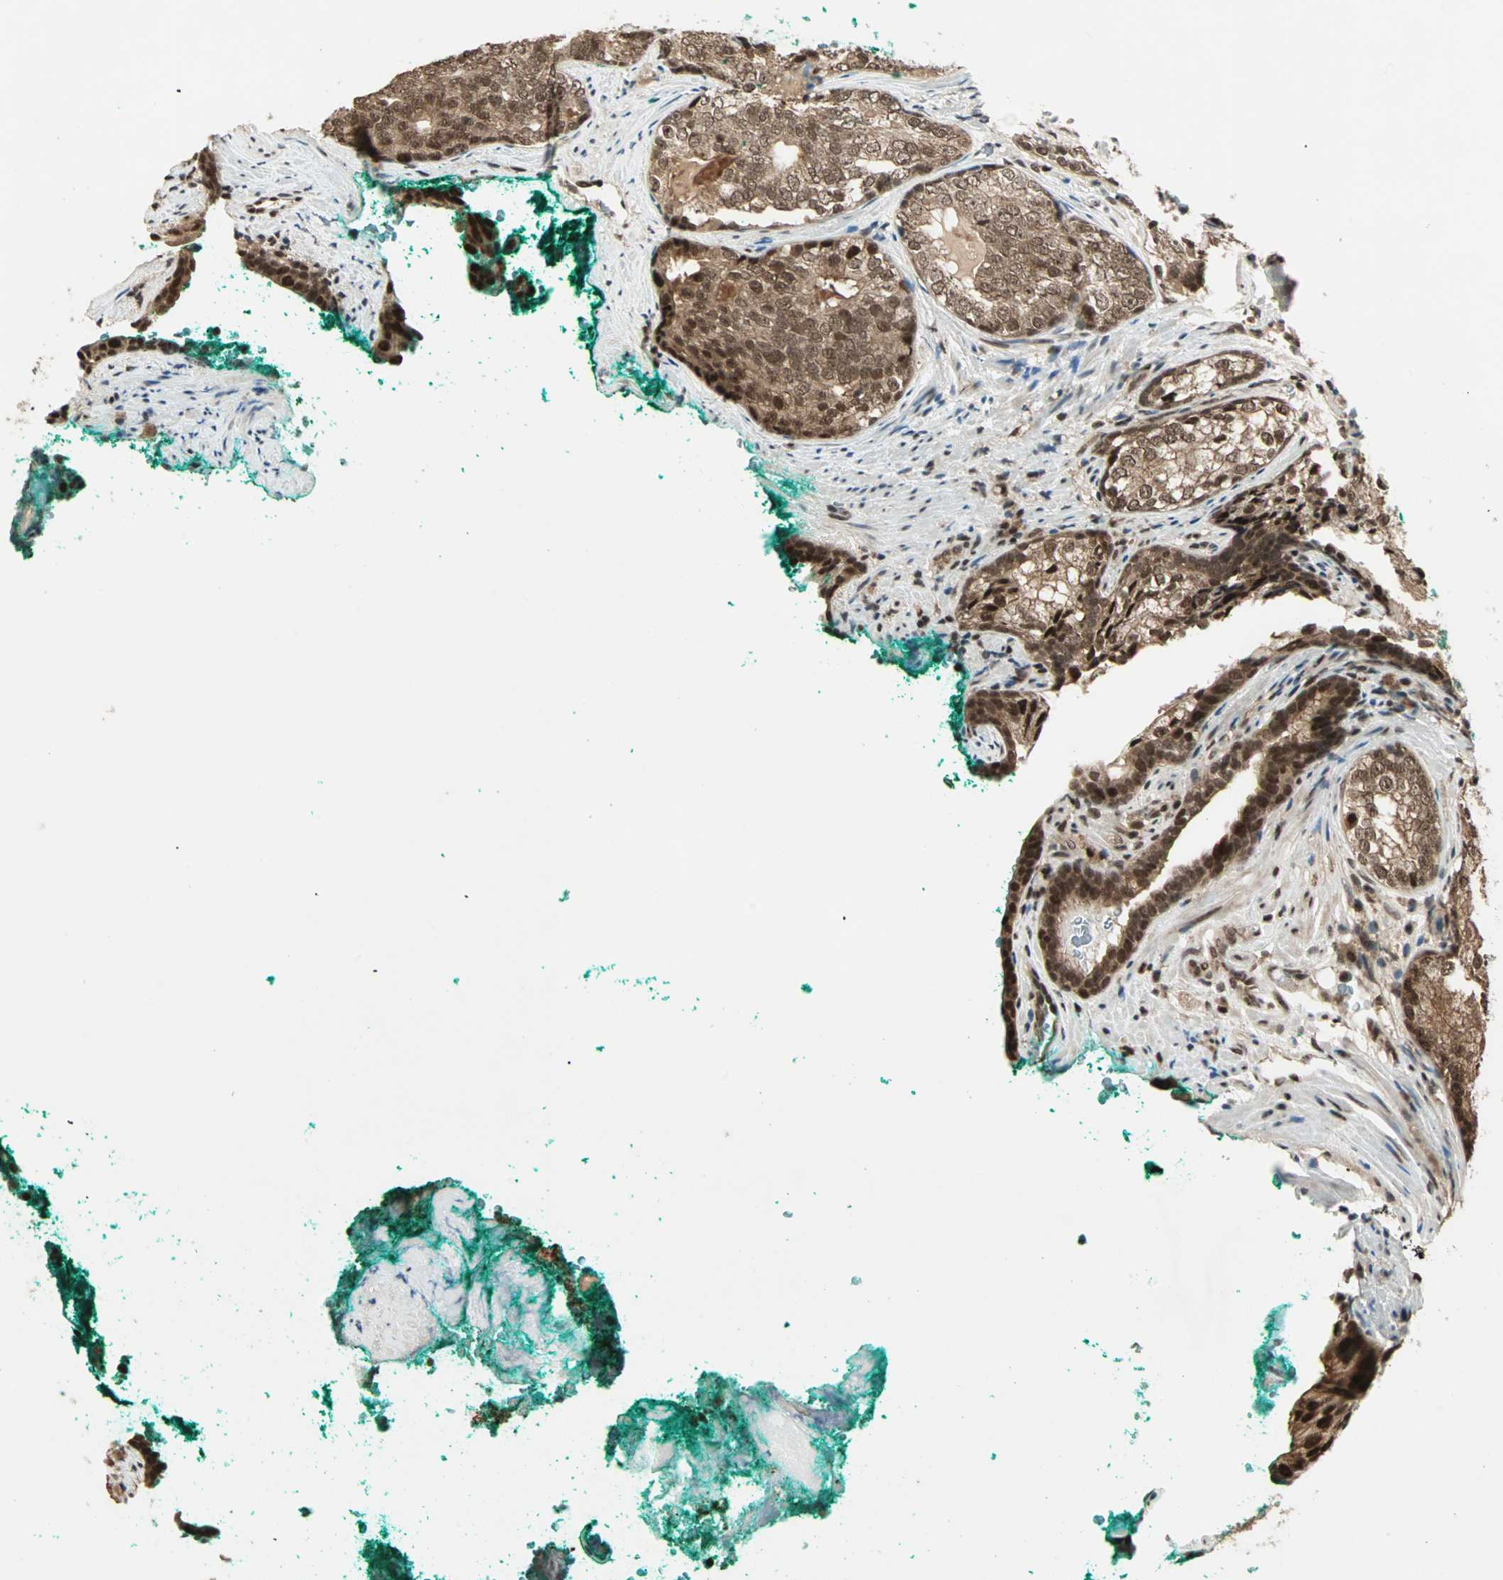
{"staining": {"intensity": "strong", "quantity": ">75%", "location": "cytoplasmic/membranous,nuclear"}, "tissue": "prostate cancer", "cell_type": "Tumor cells", "image_type": "cancer", "snomed": [{"axis": "morphology", "description": "Adenocarcinoma, High grade"}, {"axis": "topography", "description": "Prostate"}], "caption": "High-magnification brightfield microscopy of high-grade adenocarcinoma (prostate) stained with DAB (3,3'-diaminobenzidine) (brown) and counterstained with hematoxylin (blue). tumor cells exhibit strong cytoplasmic/membranous and nuclear expression is identified in approximately>75% of cells. (DAB IHC with brightfield microscopy, high magnification).", "gene": "ZNF44", "patient": {"sex": "male", "age": 66}}